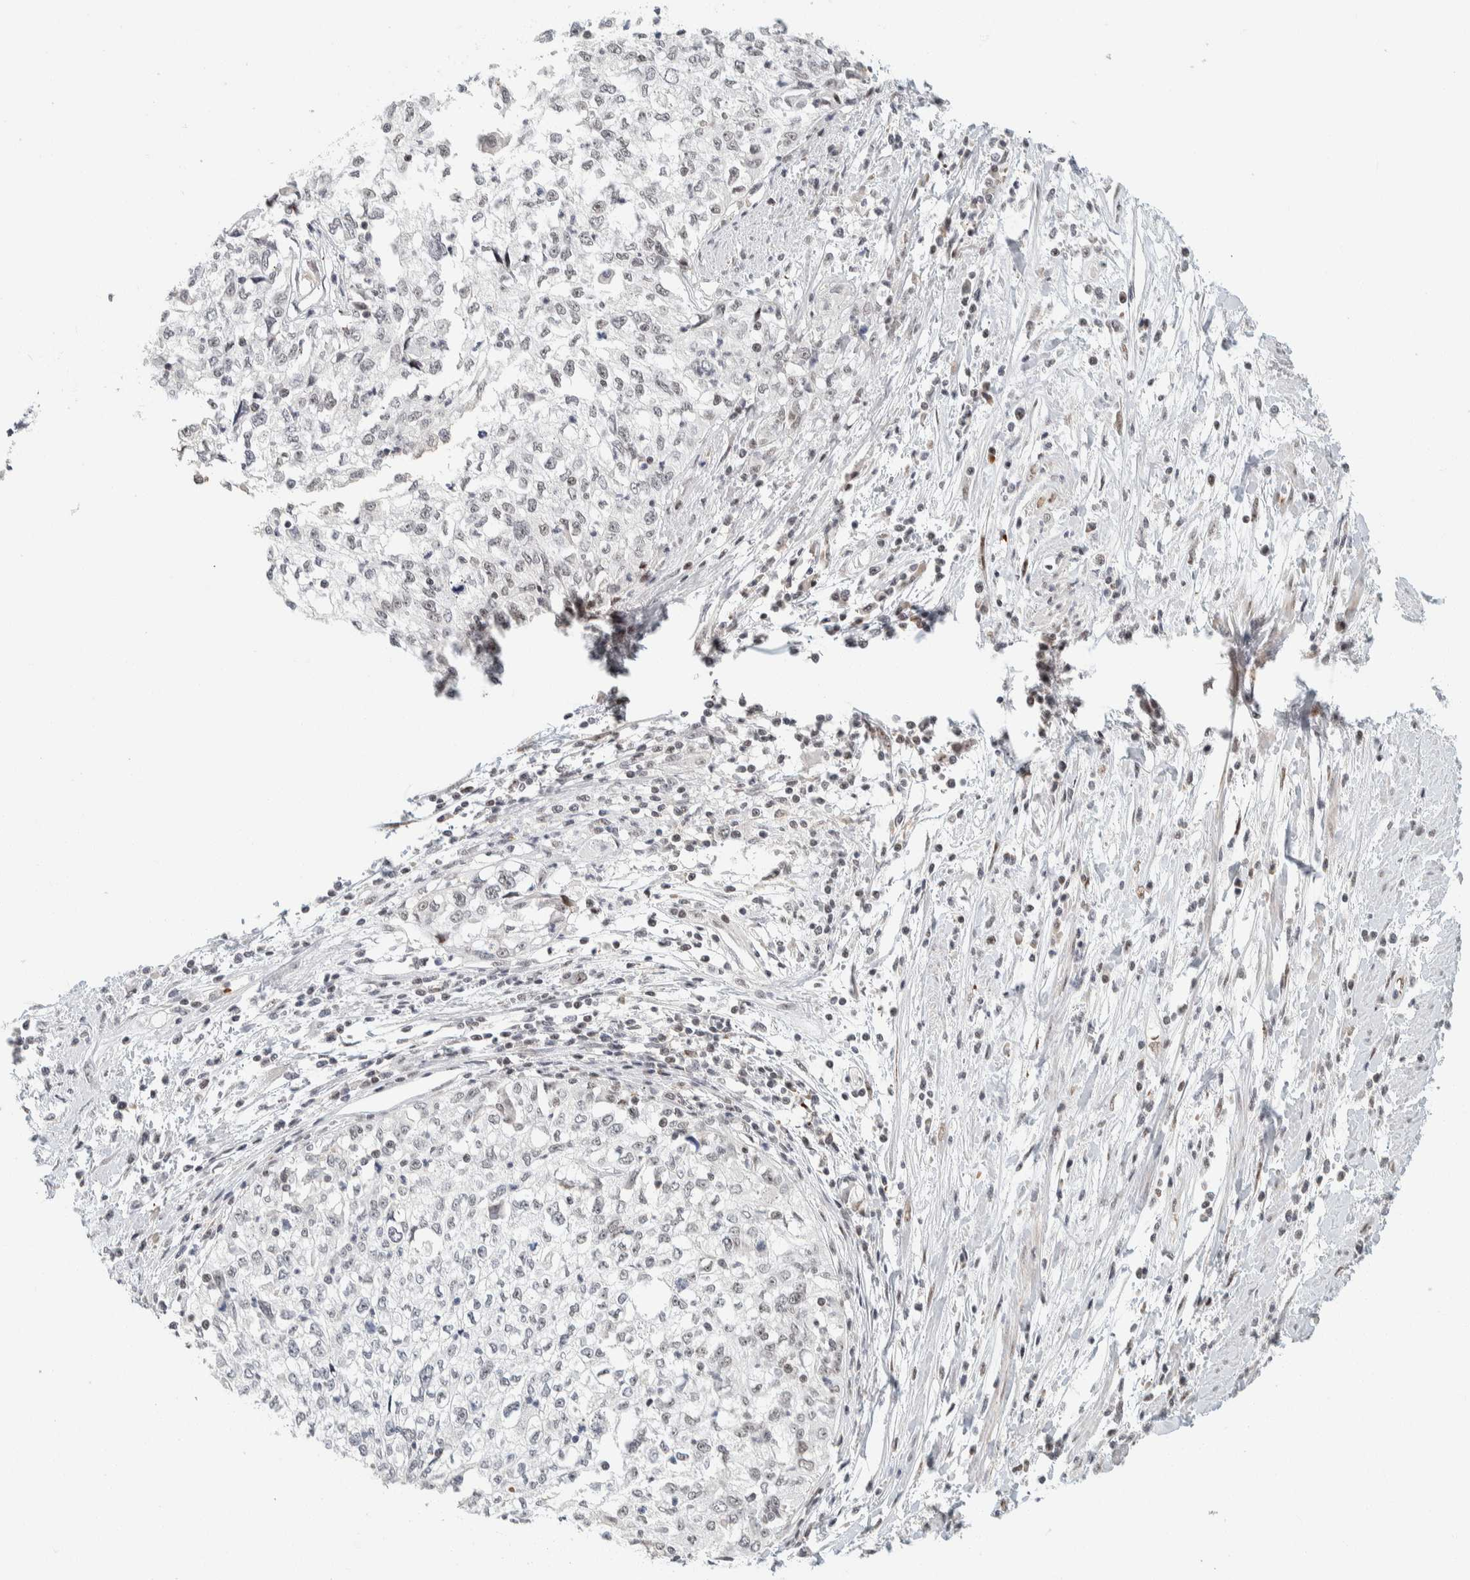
{"staining": {"intensity": "negative", "quantity": "none", "location": "none"}, "tissue": "cervical cancer", "cell_type": "Tumor cells", "image_type": "cancer", "snomed": [{"axis": "morphology", "description": "Squamous cell carcinoma, NOS"}, {"axis": "topography", "description": "Cervix"}], "caption": "This is a histopathology image of immunohistochemistry (IHC) staining of cervical cancer, which shows no positivity in tumor cells.", "gene": "ZBTB2", "patient": {"sex": "female", "age": 57}}